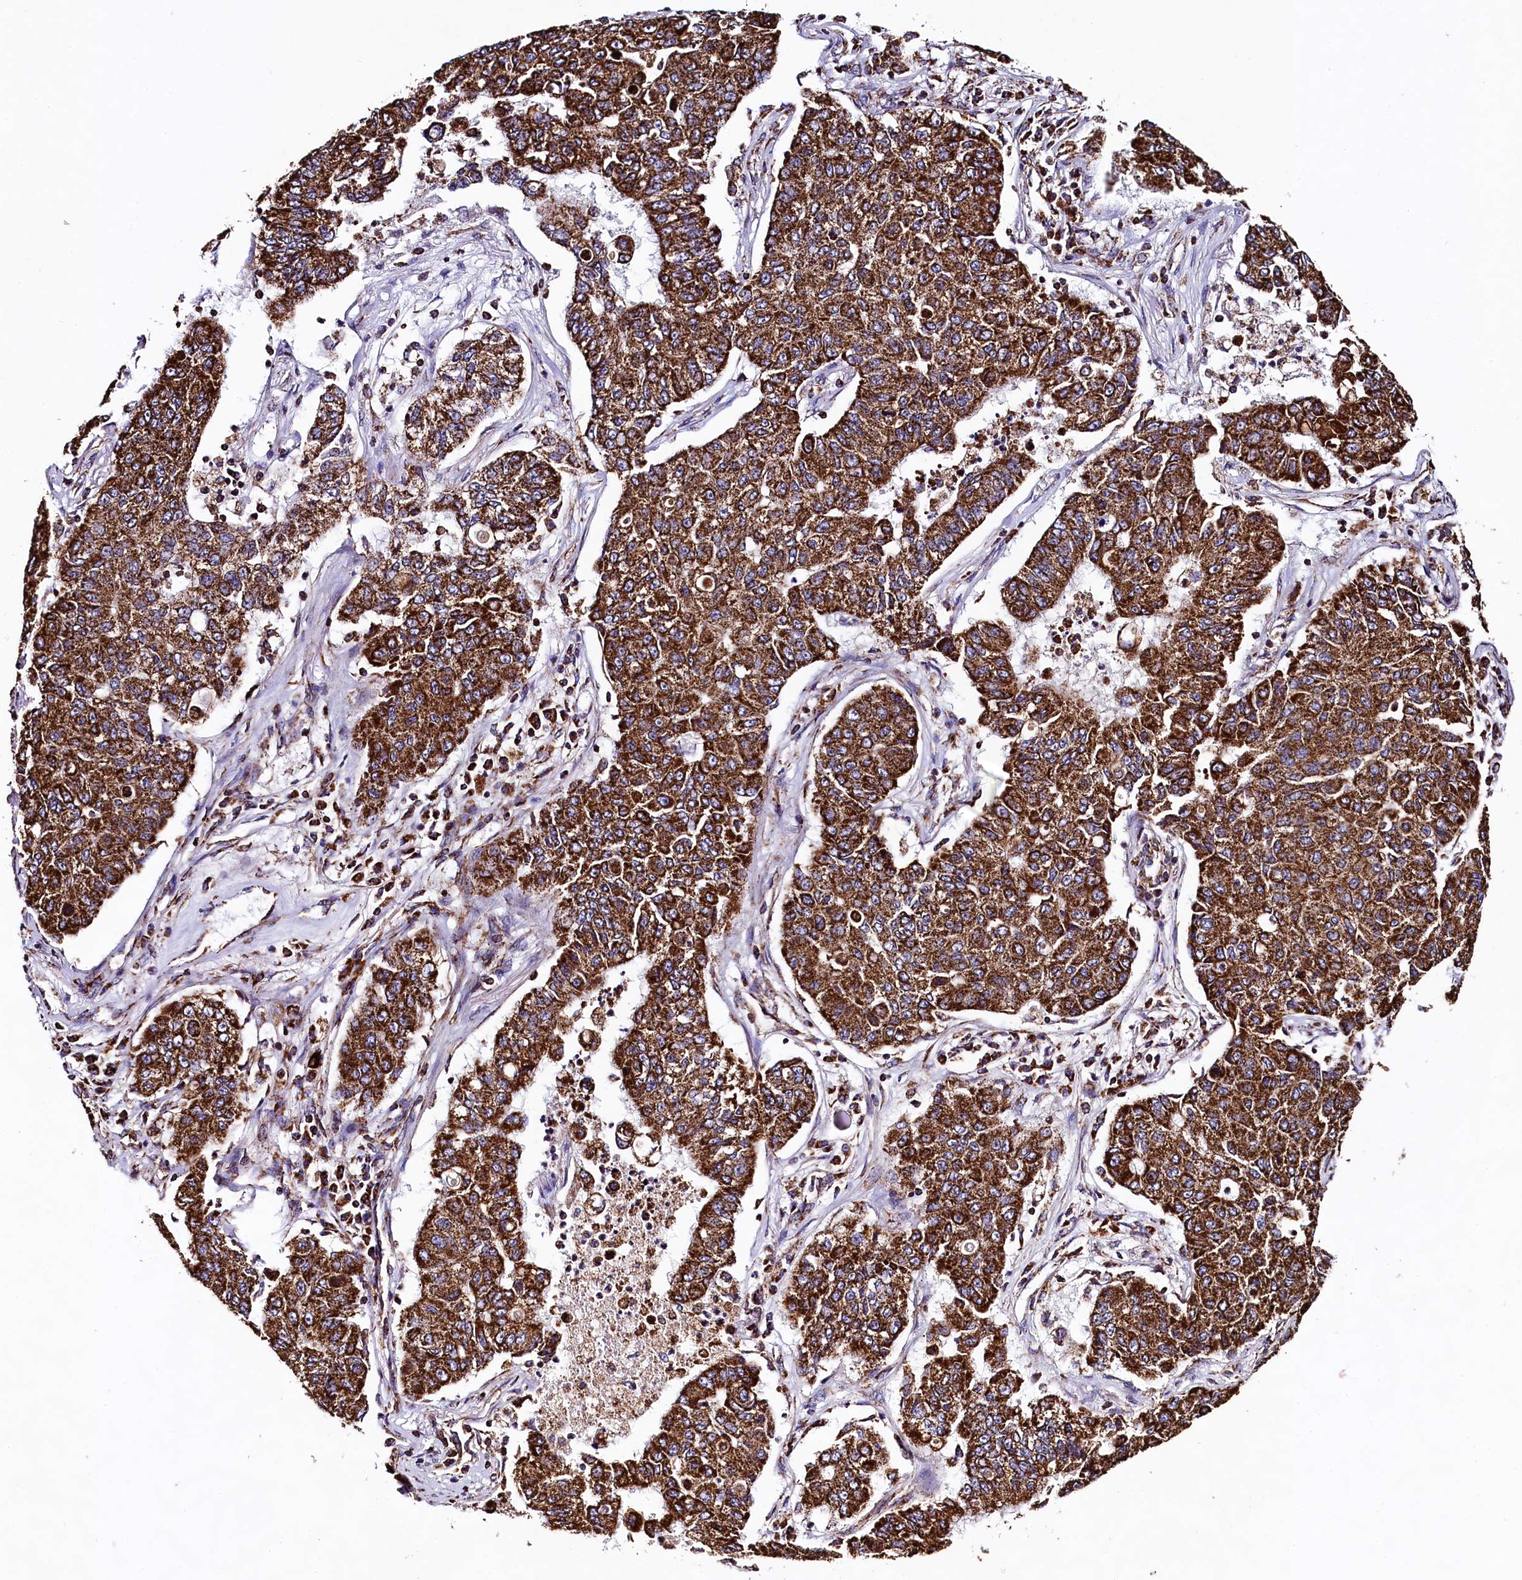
{"staining": {"intensity": "strong", "quantity": ">75%", "location": "cytoplasmic/membranous"}, "tissue": "lung cancer", "cell_type": "Tumor cells", "image_type": "cancer", "snomed": [{"axis": "morphology", "description": "Squamous cell carcinoma, NOS"}, {"axis": "topography", "description": "Lung"}], "caption": "Immunohistochemistry histopathology image of human lung cancer stained for a protein (brown), which reveals high levels of strong cytoplasmic/membranous positivity in approximately >75% of tumor cells.", "gene": "KLC2", "patient": {"sex": "male", "age": 74}}